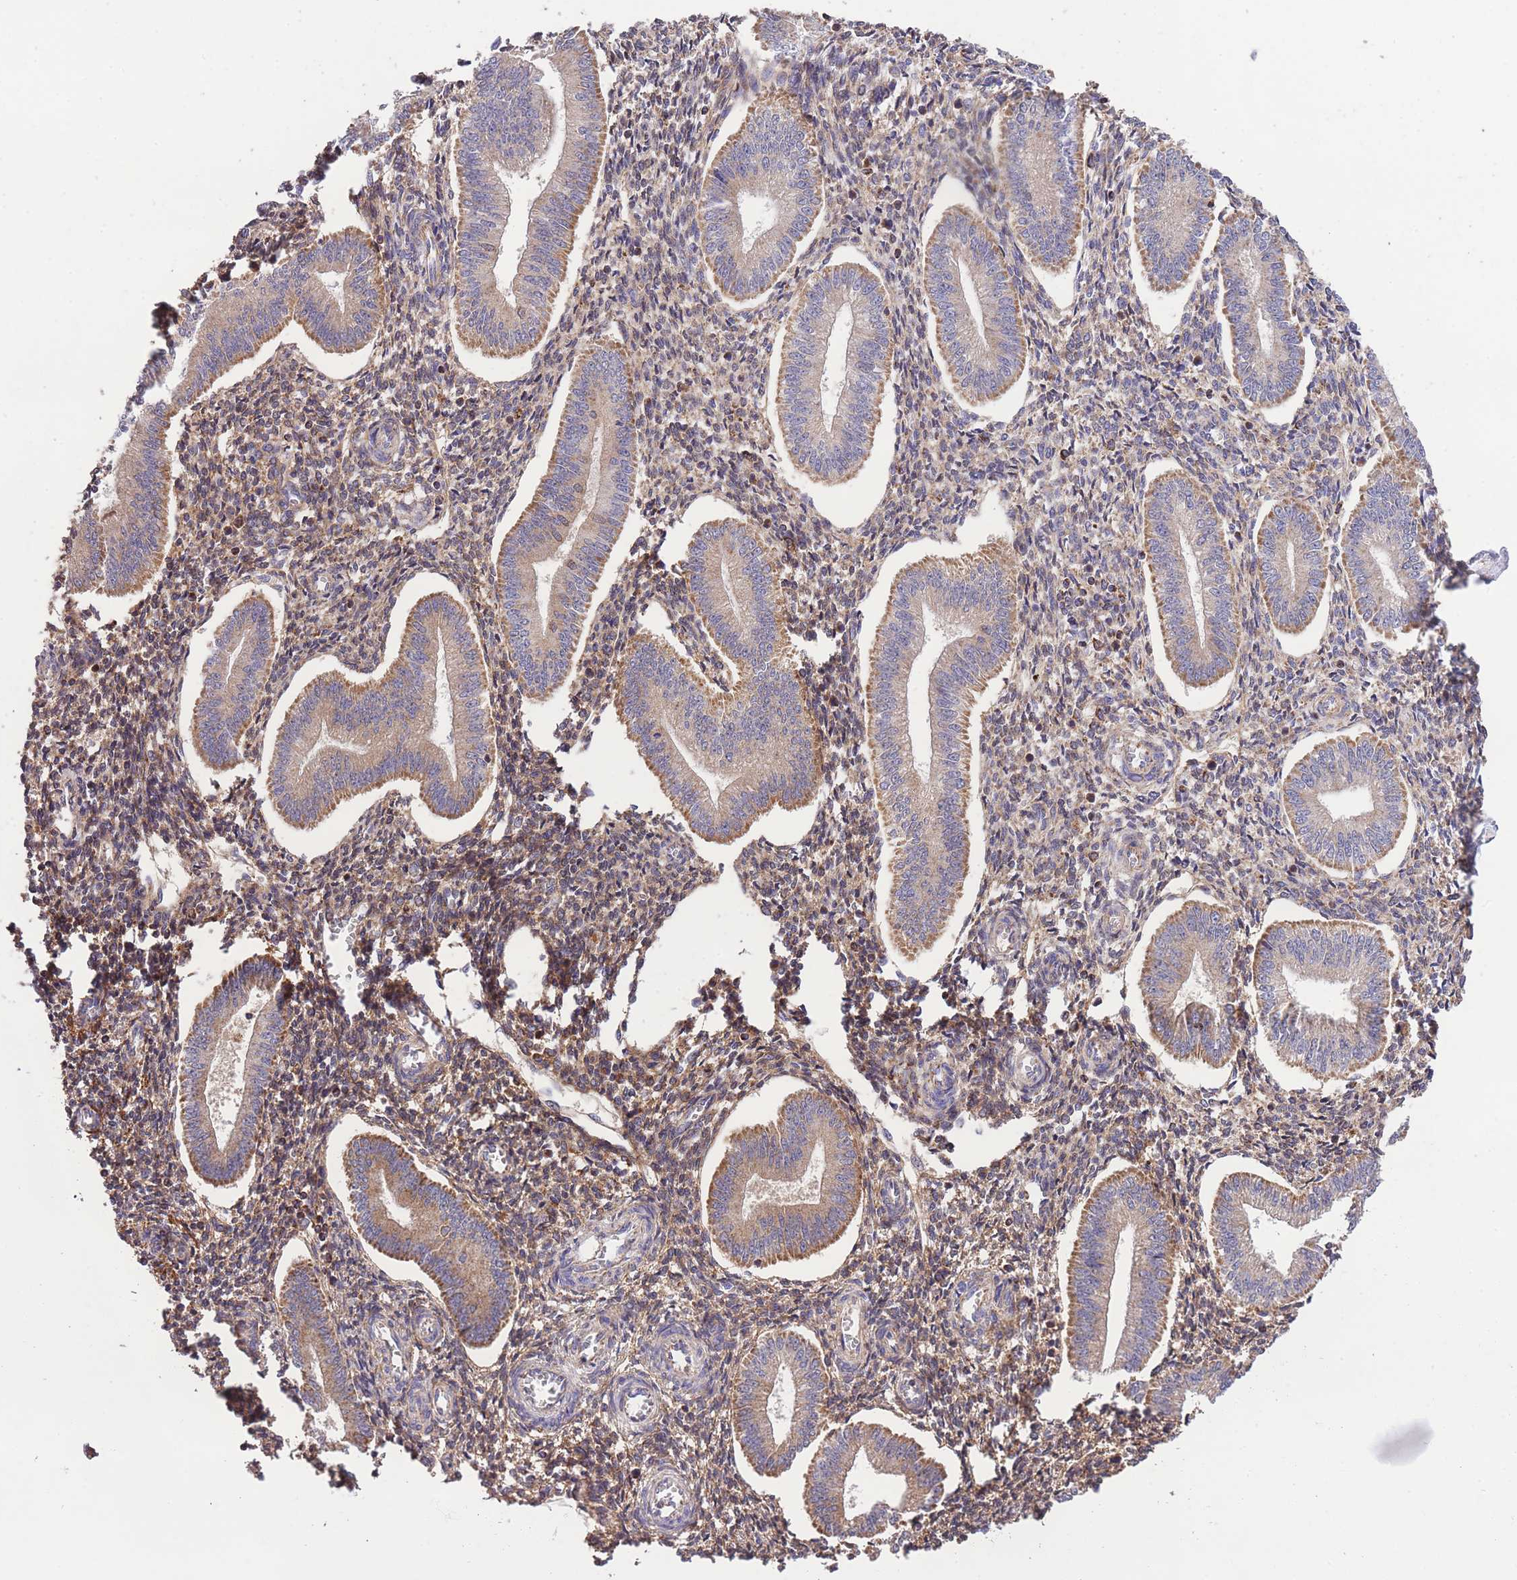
{"staining": {"intensity": "moderate", "quantity": ">75%", "location": "cytoplasmic/membranous"}, "tissue": "endometrium", "cell_type": "Cells in endometrial stroma", "image_type": "normal", "snomed": [{"axis": "morphology", "description": "Normal tissue, NOS"}, {"axis": "topography", "description": "Endometrium"}], "caption": "High-power microscopy captured an immunohistochemistry image of normal endometrium, revealing moderate cytoplasmic/membranous positivity in about >75% of cells in endometrial stroma.", "gene": "ST3GAL3", "patient": {"sex": "female", "age": 34}}